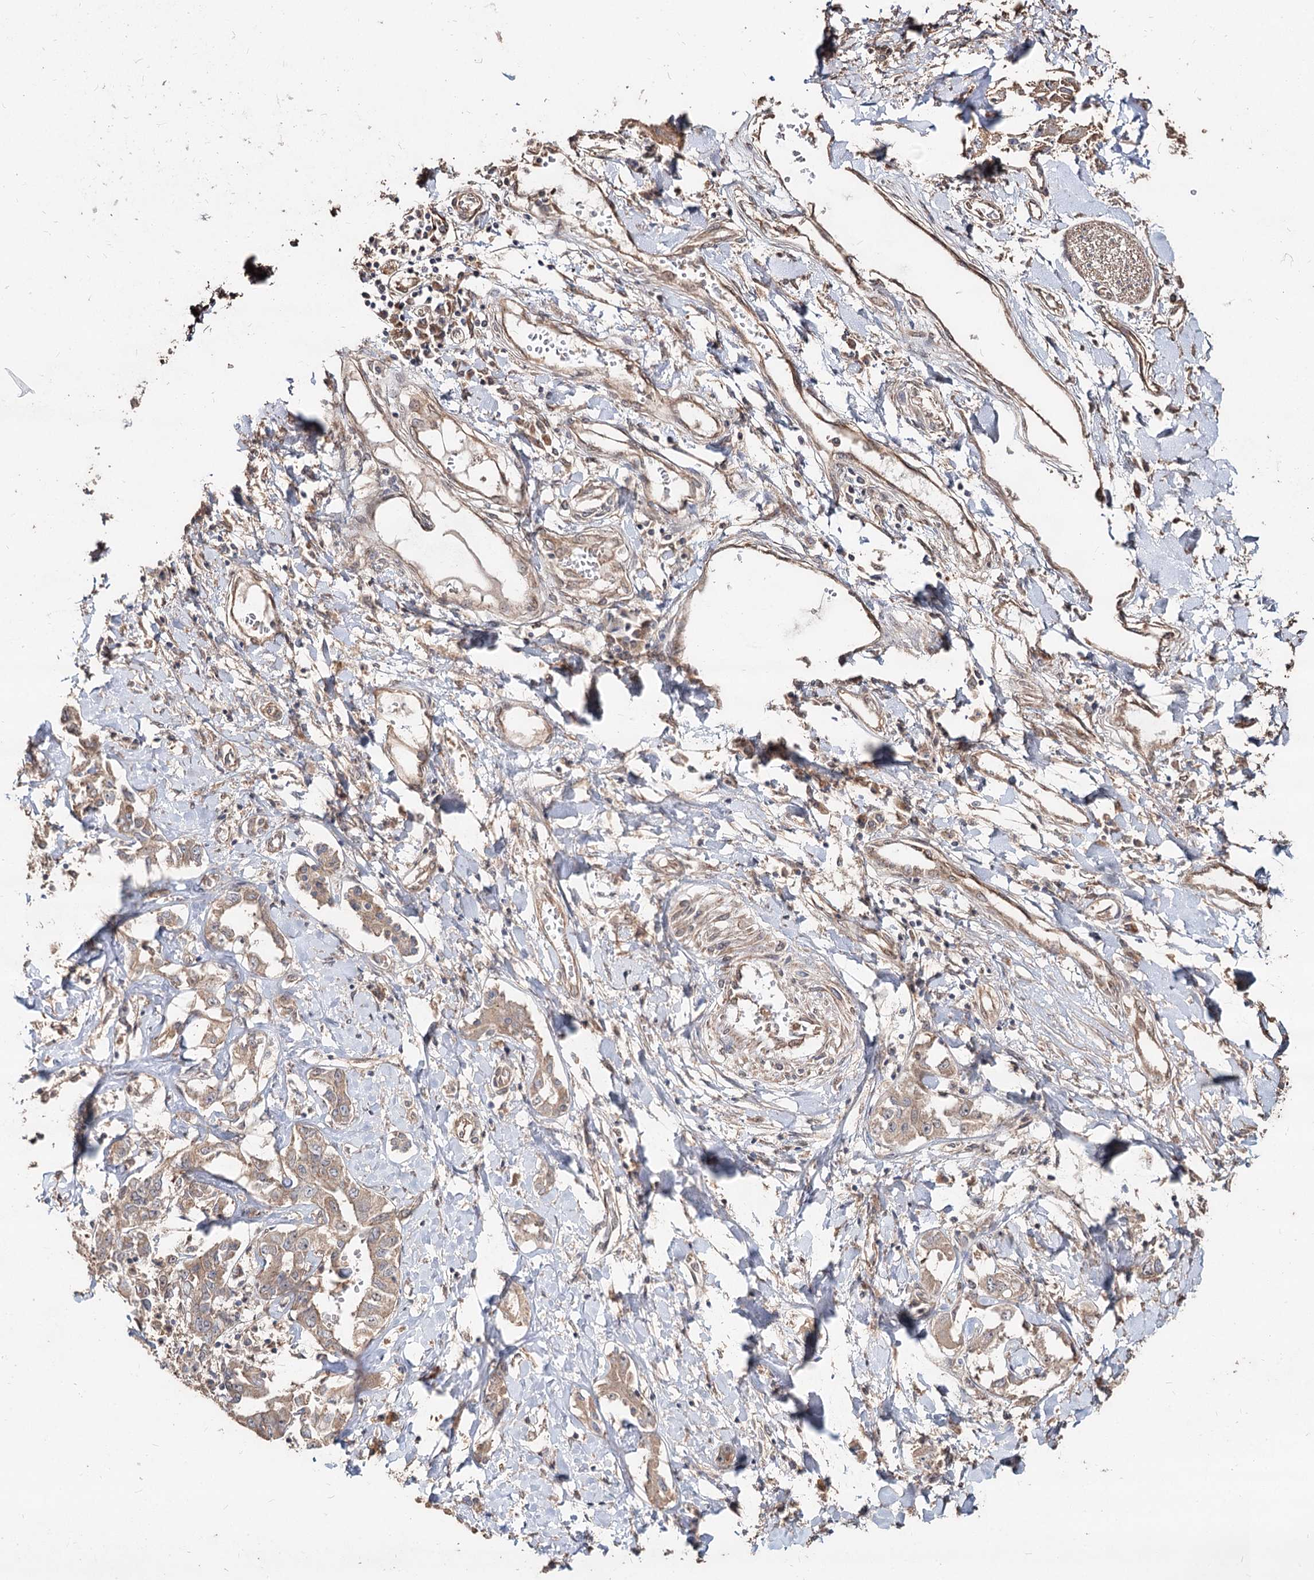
{"staining": {"intensity": "weak", "quantity": ">75%", "location": "cytoplasmic/membranous"}, "tissue": "liver cancer", "cell_type": "Tumor cells", "image_type": "cancer", "snomed": [{"axis": "morphology", "description": "Cholangiocarcinoma"}, {"axis": "topography", "description": "Liver"}], "caption": "Immunohistochemical staining of human liver cholangiocarcinoma displays low levels of weak cytoplasmic/membranous positivity in about >75% of tumor cells. Nuclei are stained in blue.", "gene": "SPART", "patient": {"sex": "male", "age": 59}}